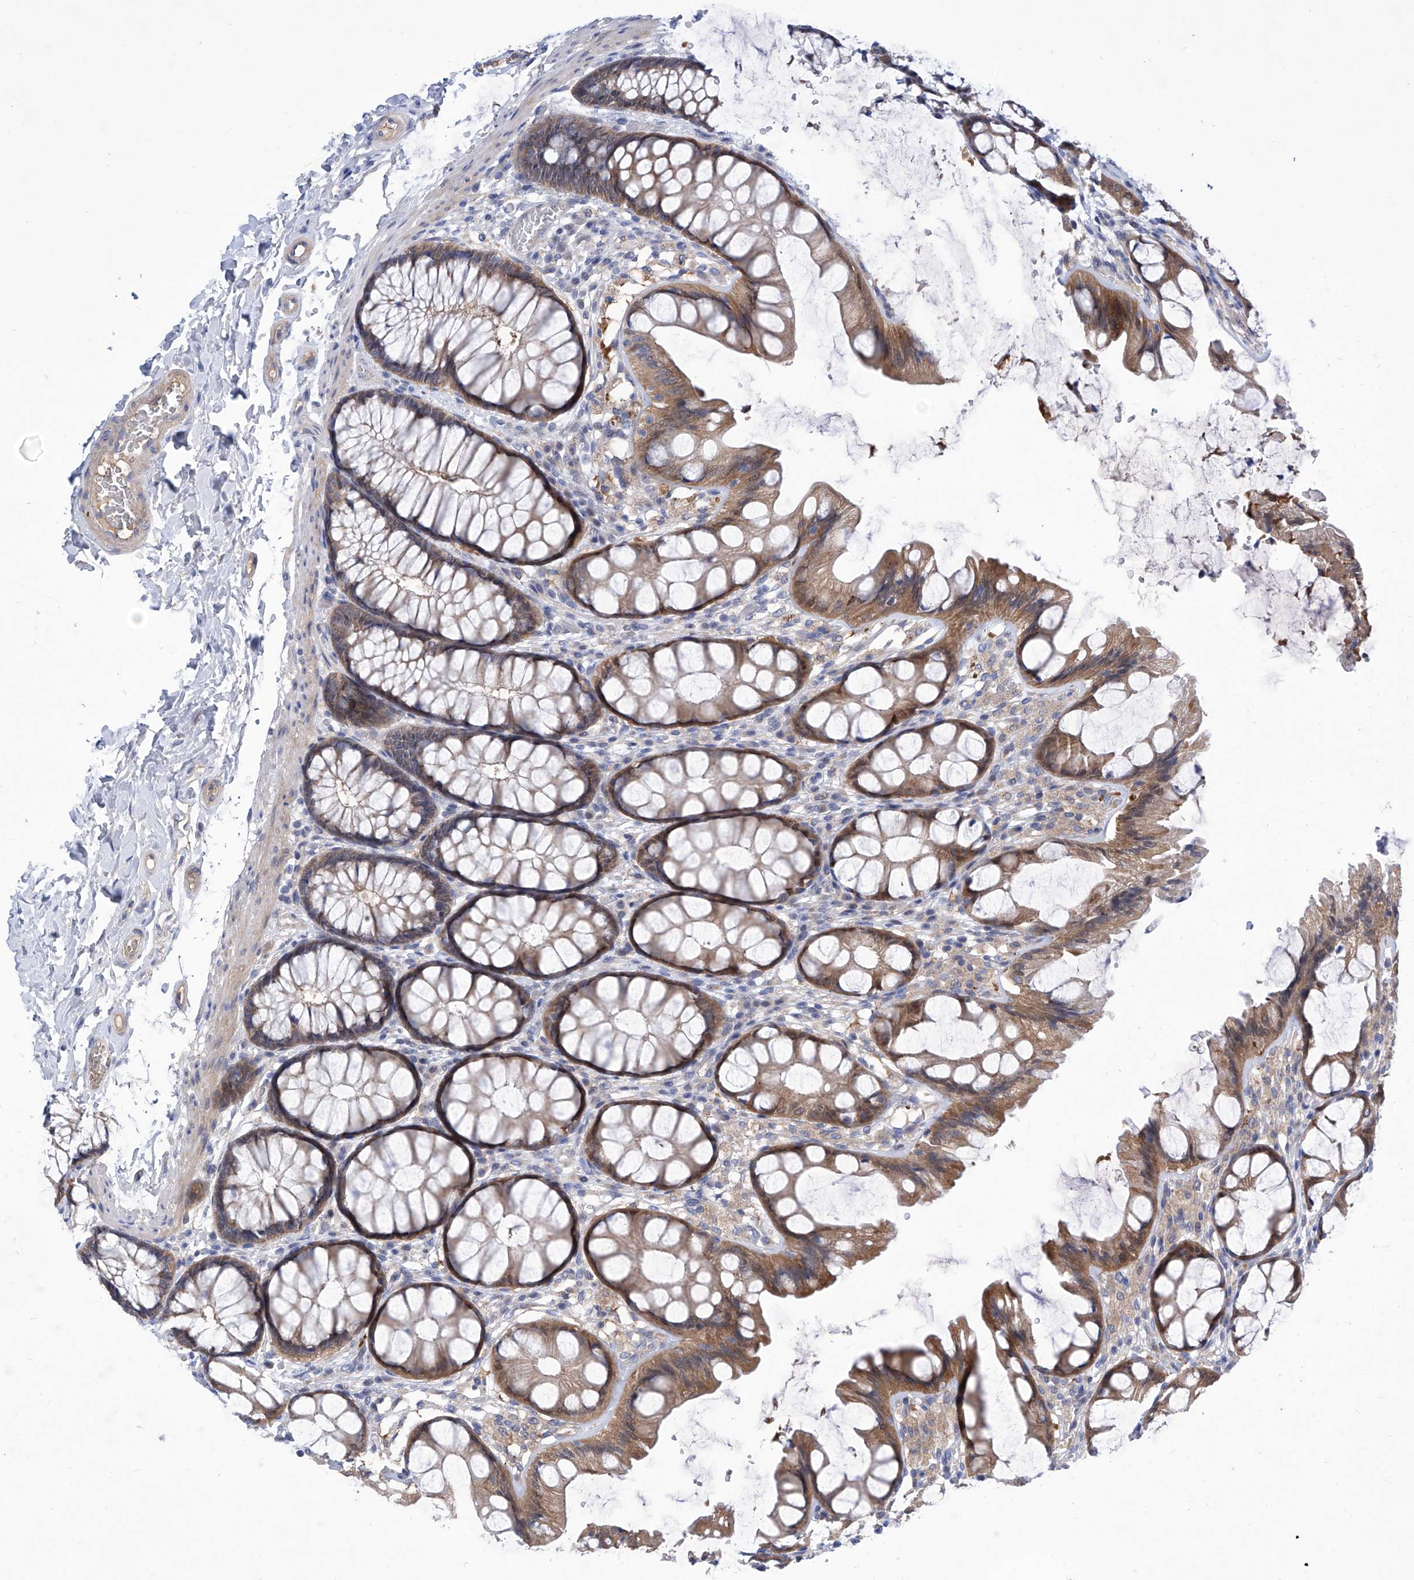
{"staining": {"intensity": "weak", "quantity": ">75%", "location": "cytoplasmic/membranous"}, "tissue": "colon", "cell_type": "Endothelial cells", "image_type": "normal", "snomed": [{"axis": "morphology", "description": "Normal tissue, NOS"}, {"axis": "topography", "description": "Colon"}], "caption": "About >75% of endothelial cells in normal colon exhibit weak cytoplasmic/membranous protein expression as visualized by brown immunohistochemical staining.", "gene": "SRBD1", "patient": {"sex": "male", "age": 47}}